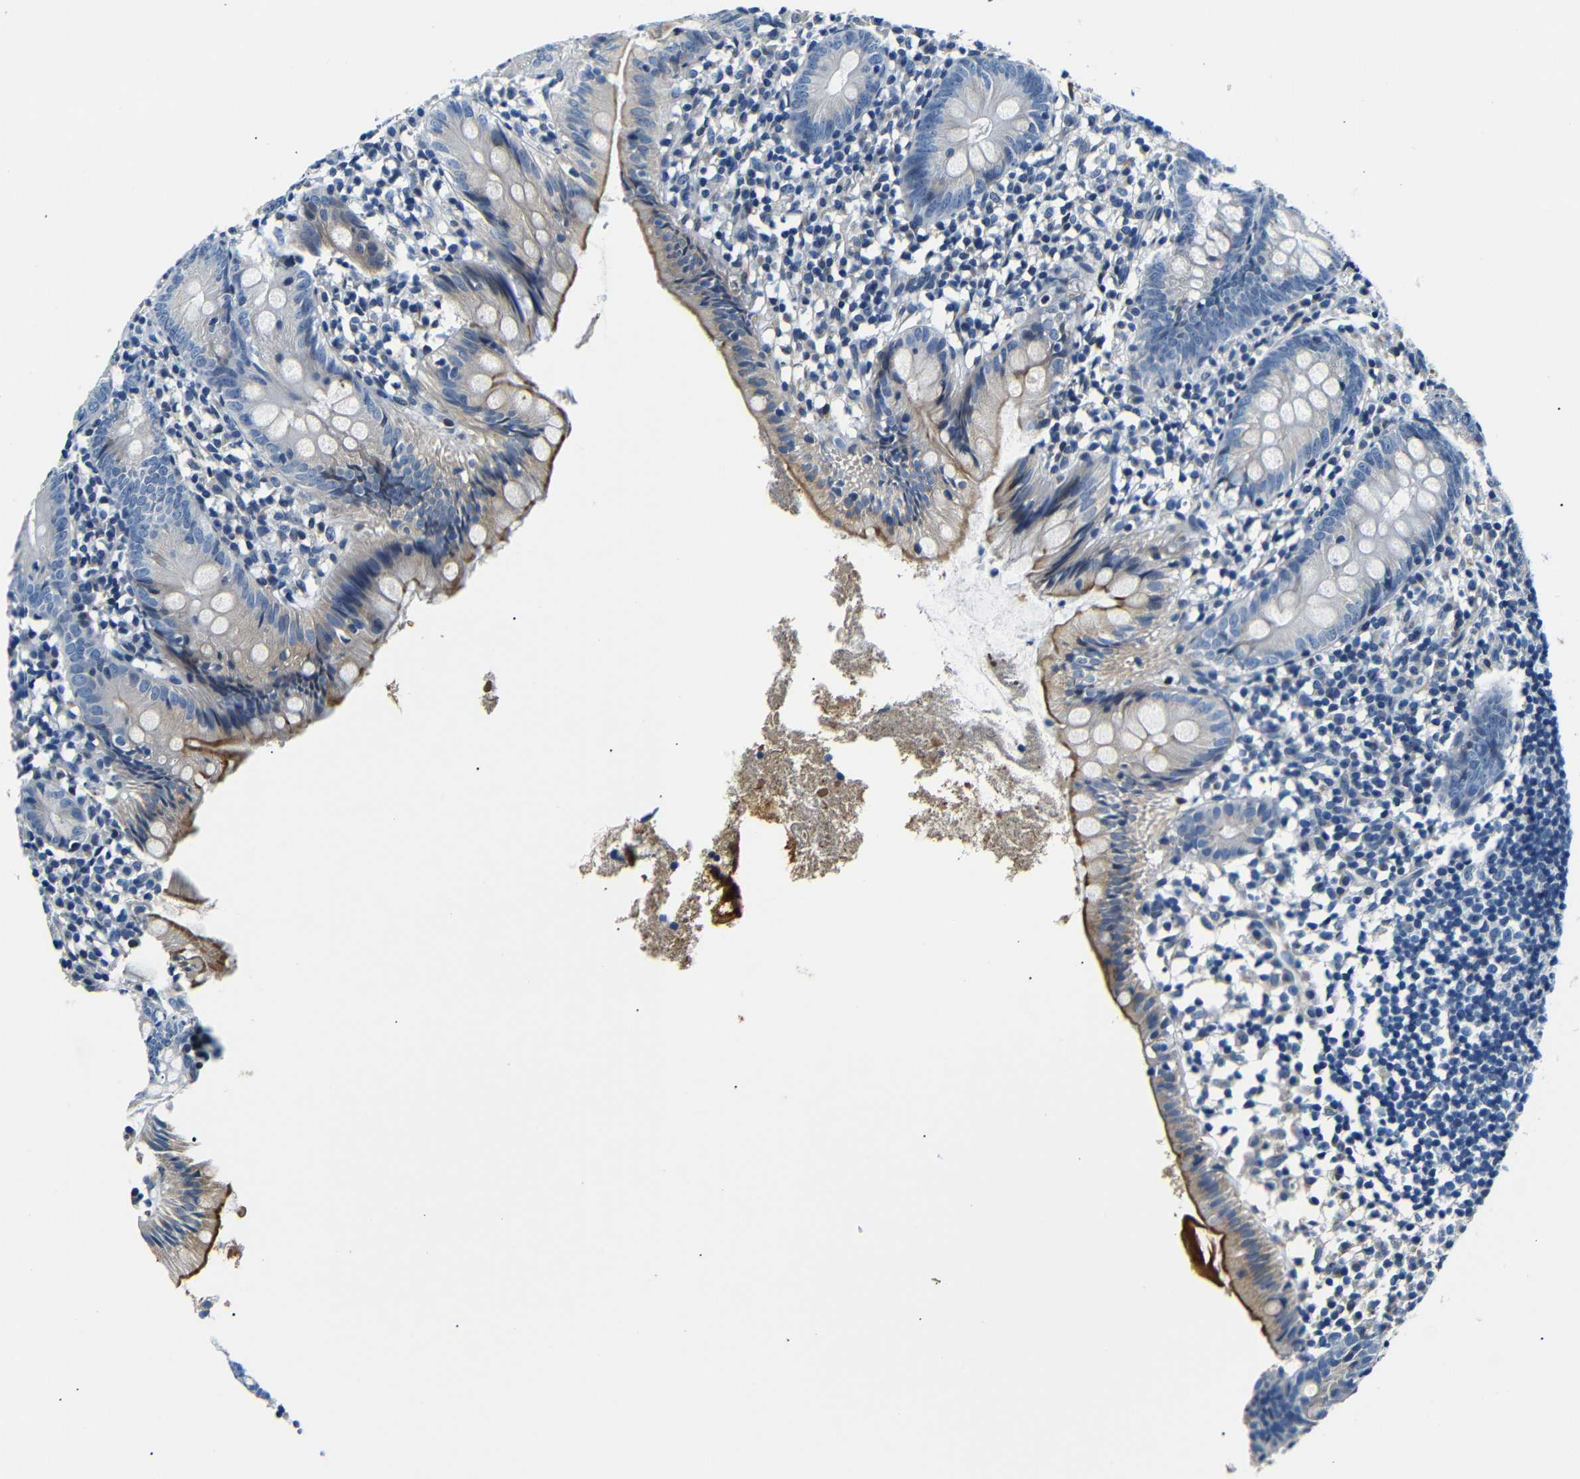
{"staining": {"intensity": "strong", "quantity": "<25%", "location": "cytoplasmic/membranous"}, "tissue": "appendix", "cell_type": "Glandular cells", "image_type": "normal", "snomed": [{"axis": "morphology", "description": "Normal tissue, NOS"}, {"axis": "topography", "description": "Appendix"}], "caption": "Benign appendix demonstrates strong cytoplasmic/membranous expression in about <25% of glandular cells (brown staining indicates protein expression, while blue staining denotes nuclei)..", "gene": "TAFA1", "patient": {"sex": "female", "age": 20}}